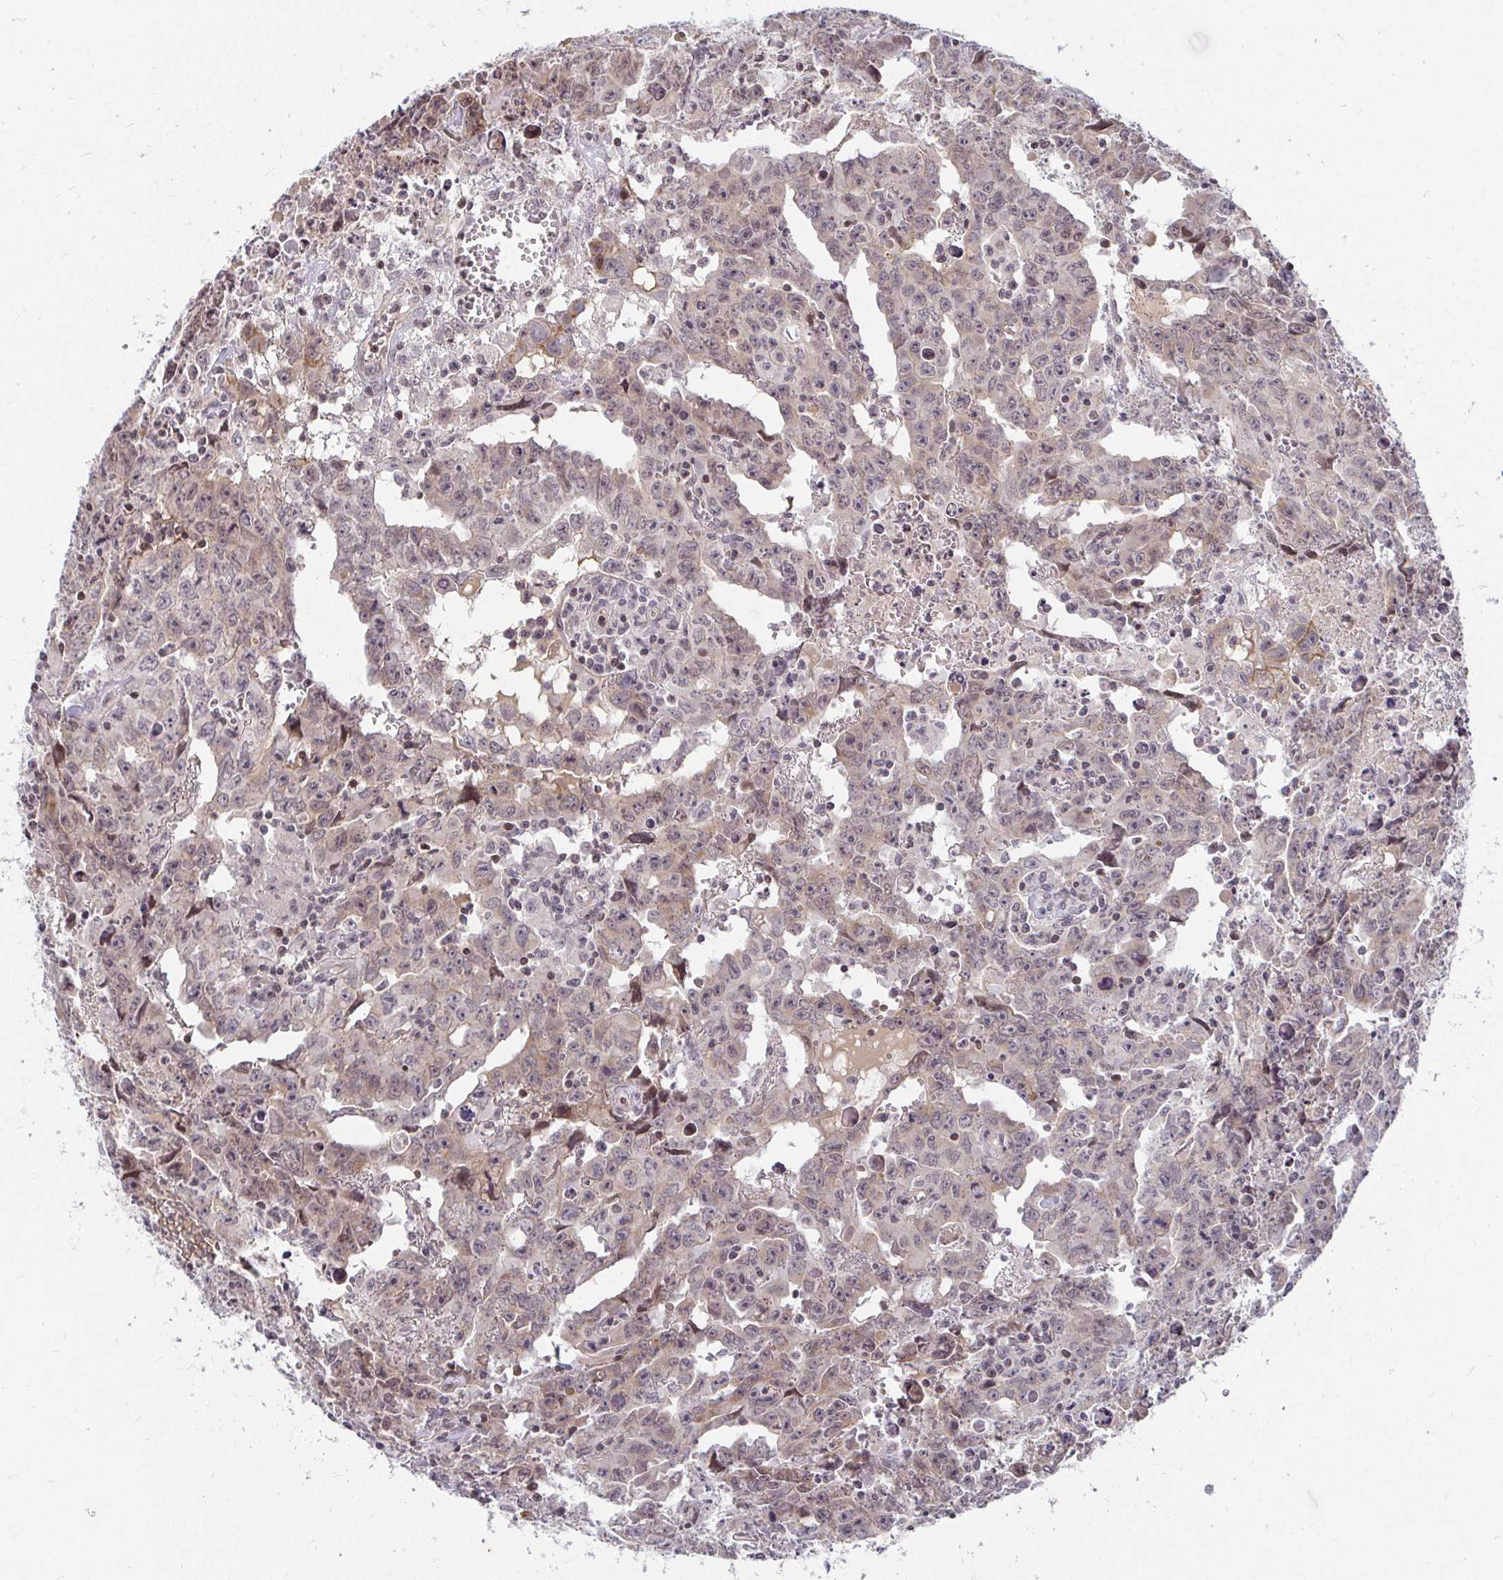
{"staining": {"intensity": "weak", "quantity": "25%-75%", "location": "cytoplasmic/membranous,nuclear"}, "tissue": "testis cancer", "cell_type": "Tumor cells", "image_type": "cancer", "snomed": [{"axis": "morphology", "description": "Carcinoma, Embryonal, NOS"}, {"axis": "topography", "description": "Testis"}], "caption": "Immunohistochemical staining of testis cancer (embryonal carcinoma) reveals weak cytoplasmic/membranous and nuclear protein staining in approximately 25%-75% of tumor cells. Using DAB (3,3'-diaminobenzidine) (brown) and hematoxylin (blue) stains, captured at high magnification using brightfield microscopy.", "gene": "ANK3", "patient": {"sex": "male", "age": 22}}